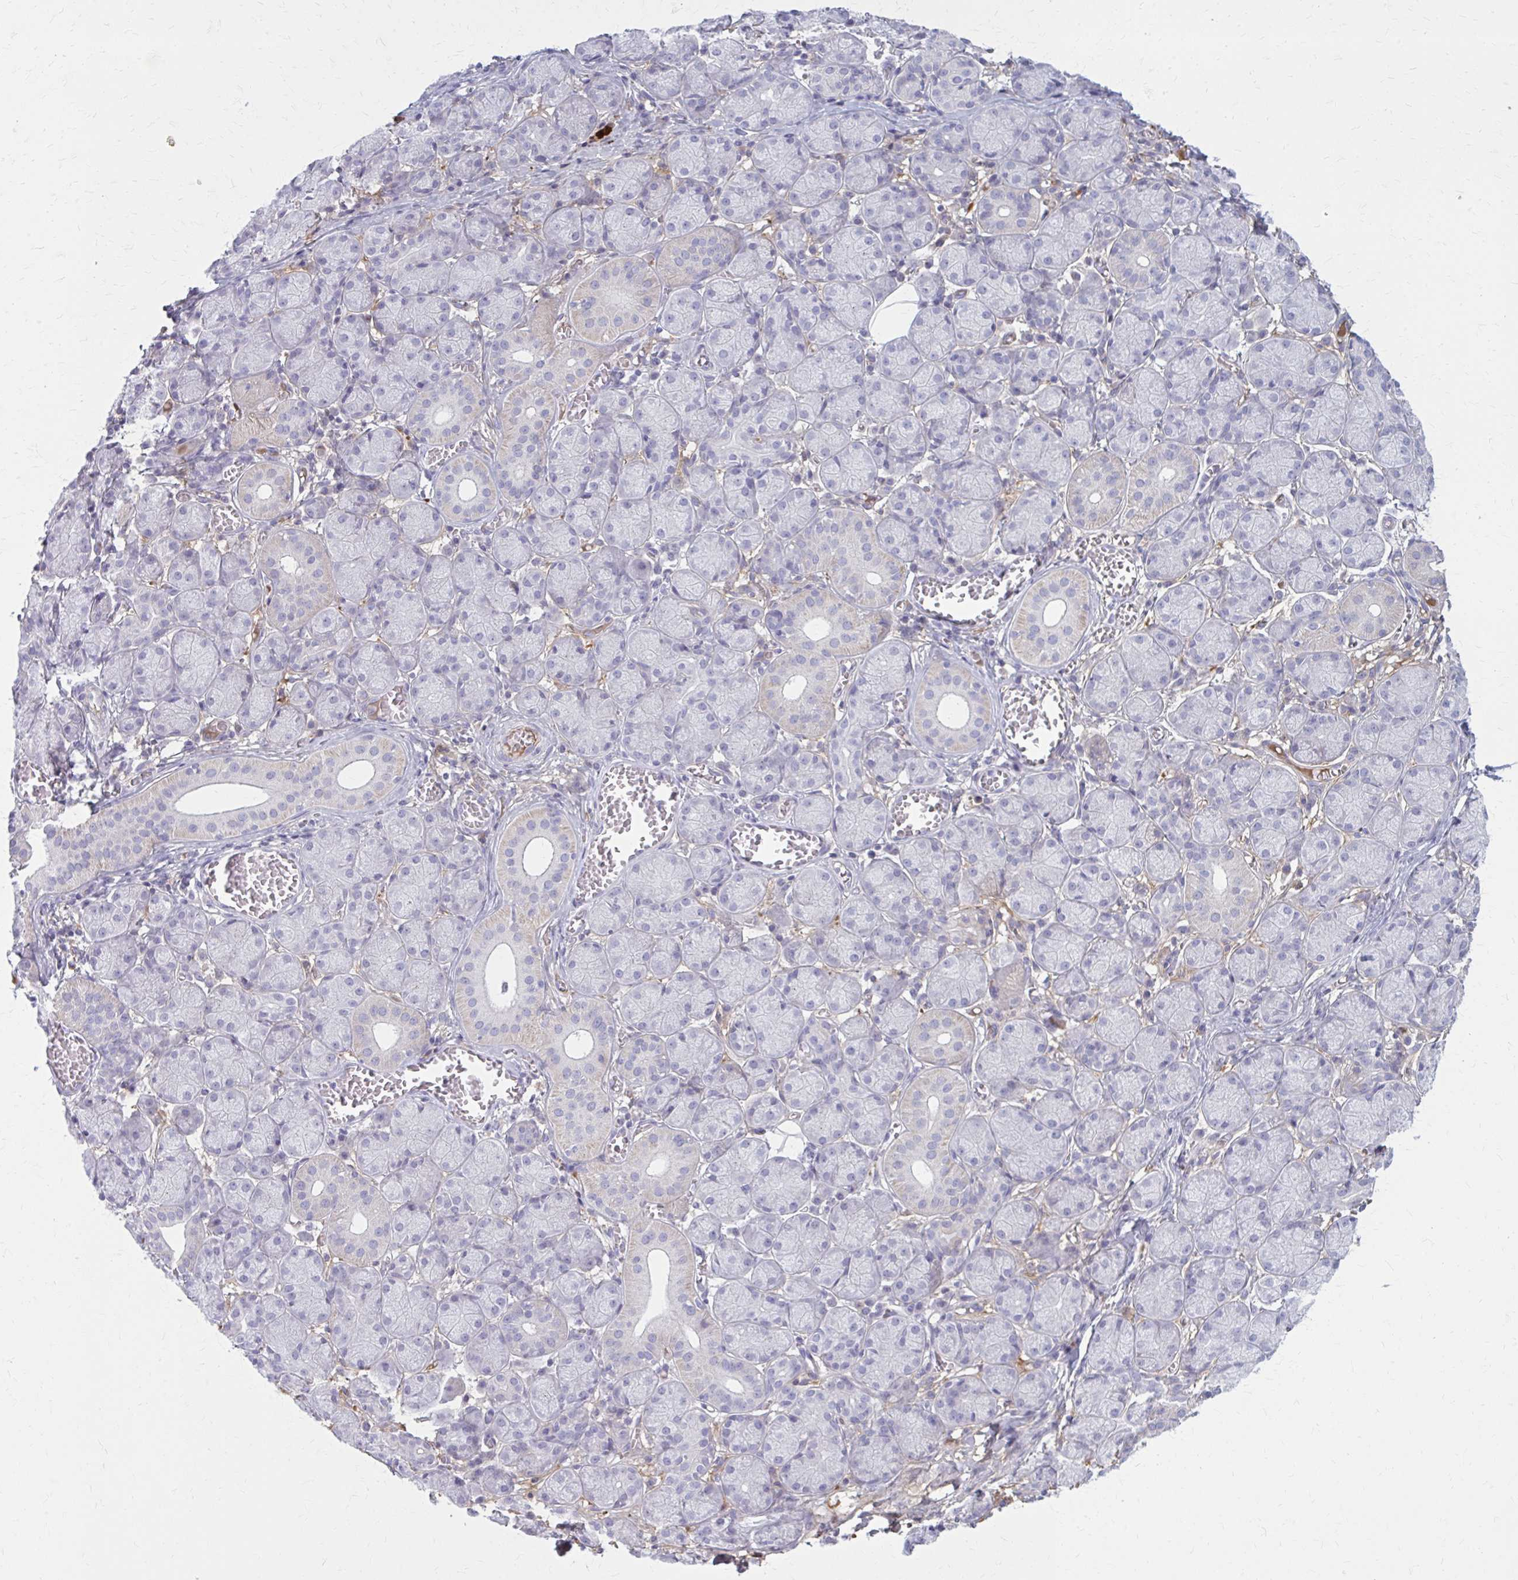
{"staining": {"intensity": "negative", "quantity": "none", "location": "none"}, "tissue": "salivary gland", "cell_type": "Glandular cells", "image_type": "normal", "snomed": [{"axis": "morphology", "description": "Normal tissue, NOS"}, {"axis": "topography", "description": "Salivary gland"}], "caption": "High magnification brightfield microscopy of normal salivary gland stained with DAB (brown) and counterstained with hematoxylin (blue): glandular cells show no significant positivity. (DAB (3,3'-diaminobenzidine) immunohistochemistry with hematoxylin counter stain).", "gene": "SERPIND1", "patient": {"sex": "female", "age": 24}}